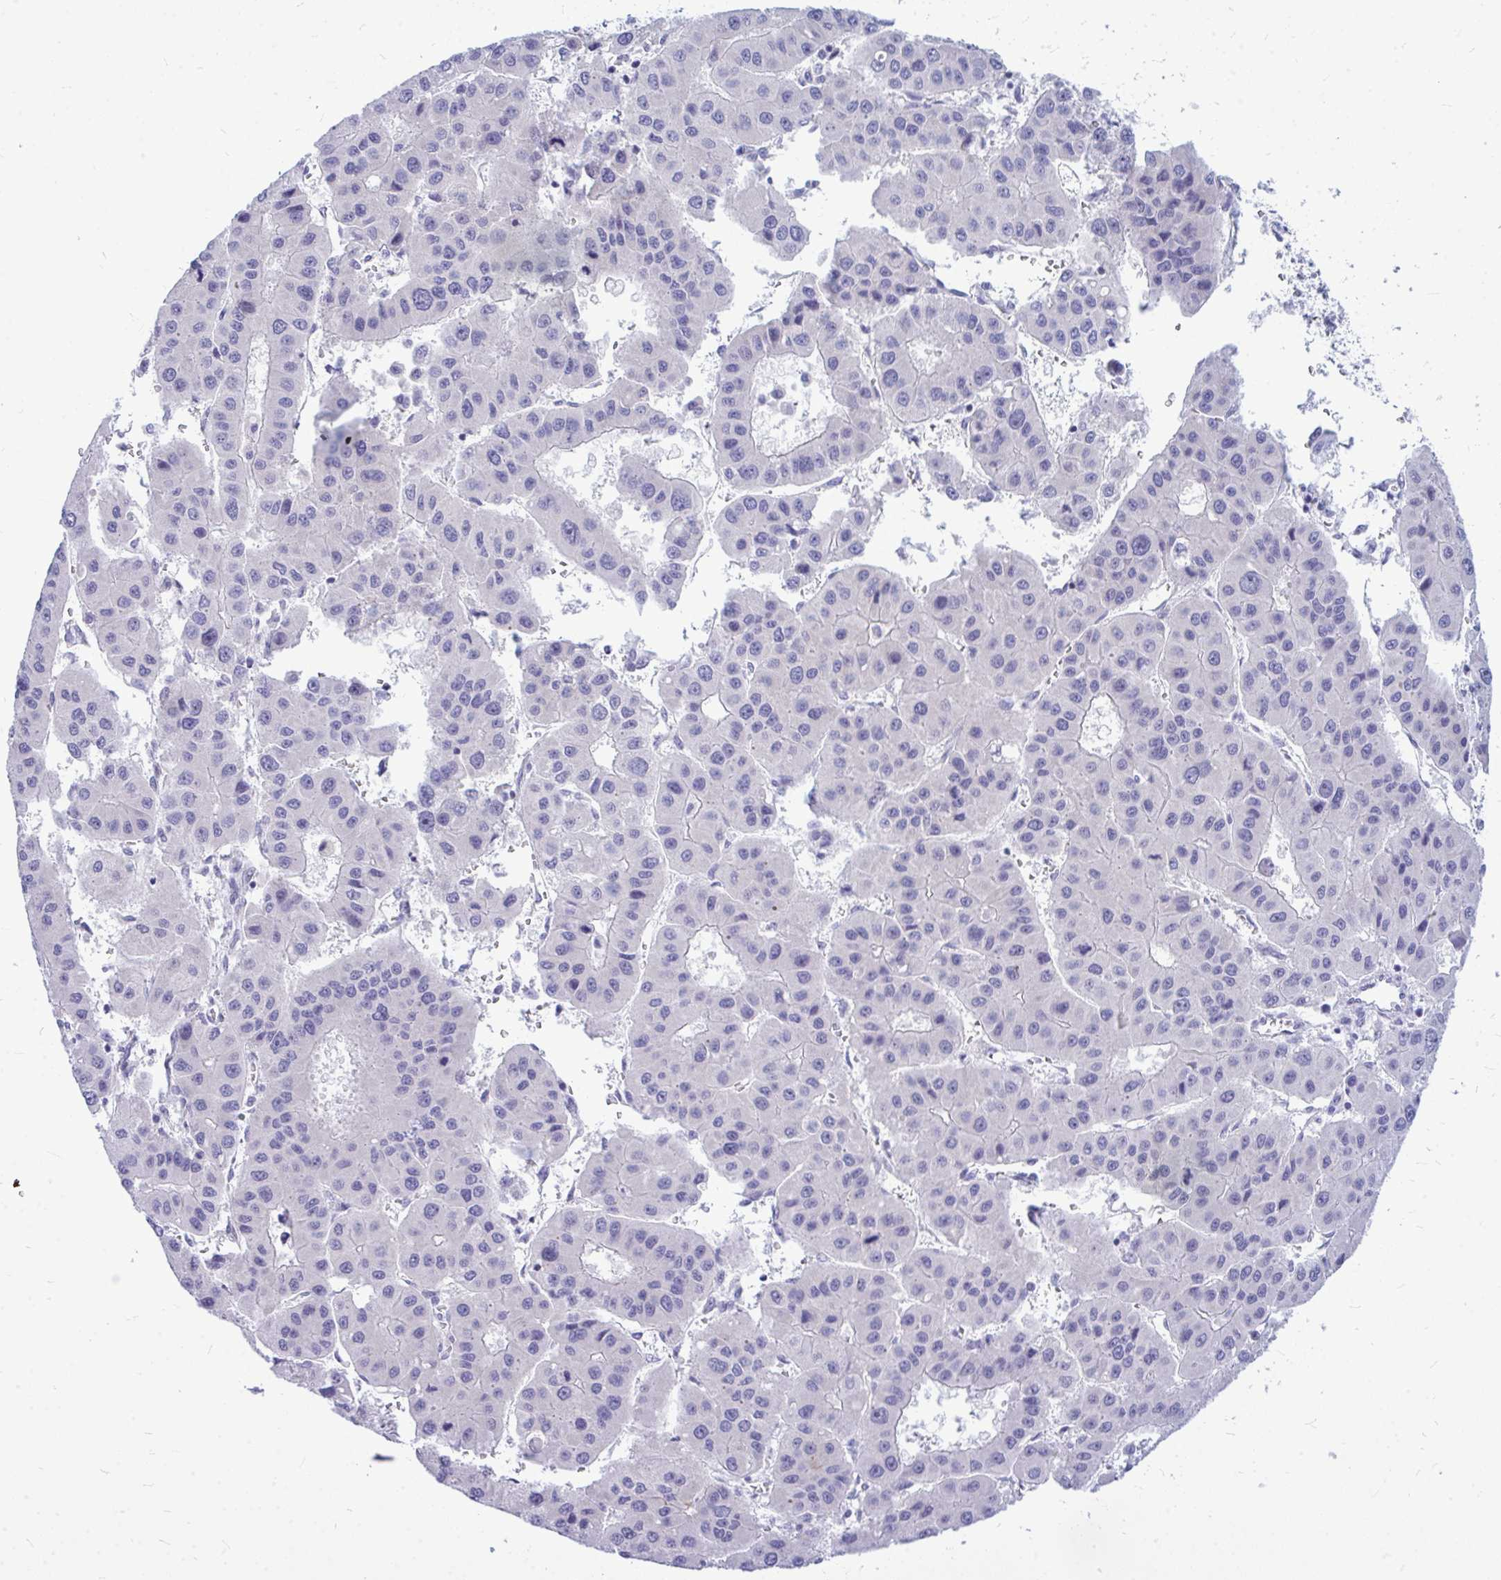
{"staining": {"intensity": "negative", "quantity": "none", "location": "none"}, "tissue": "liver cancer", "cell_type": "Tumor cells", "image_type": "cancer", "snomed": [{"axis": "morphology", "description": "Carcinoma, Hepatocellular, NOS"}, {"axis": "topography", "description": "Liver"}], "caption": "Immunohistochemistry (IHC) photomicrograph of human liver cancer stained for a protein (brown), which demonstrates no positivity in tumor cells.", "gene": "ZSCAN25", "patient": {"sex": "male", "age": 73}}